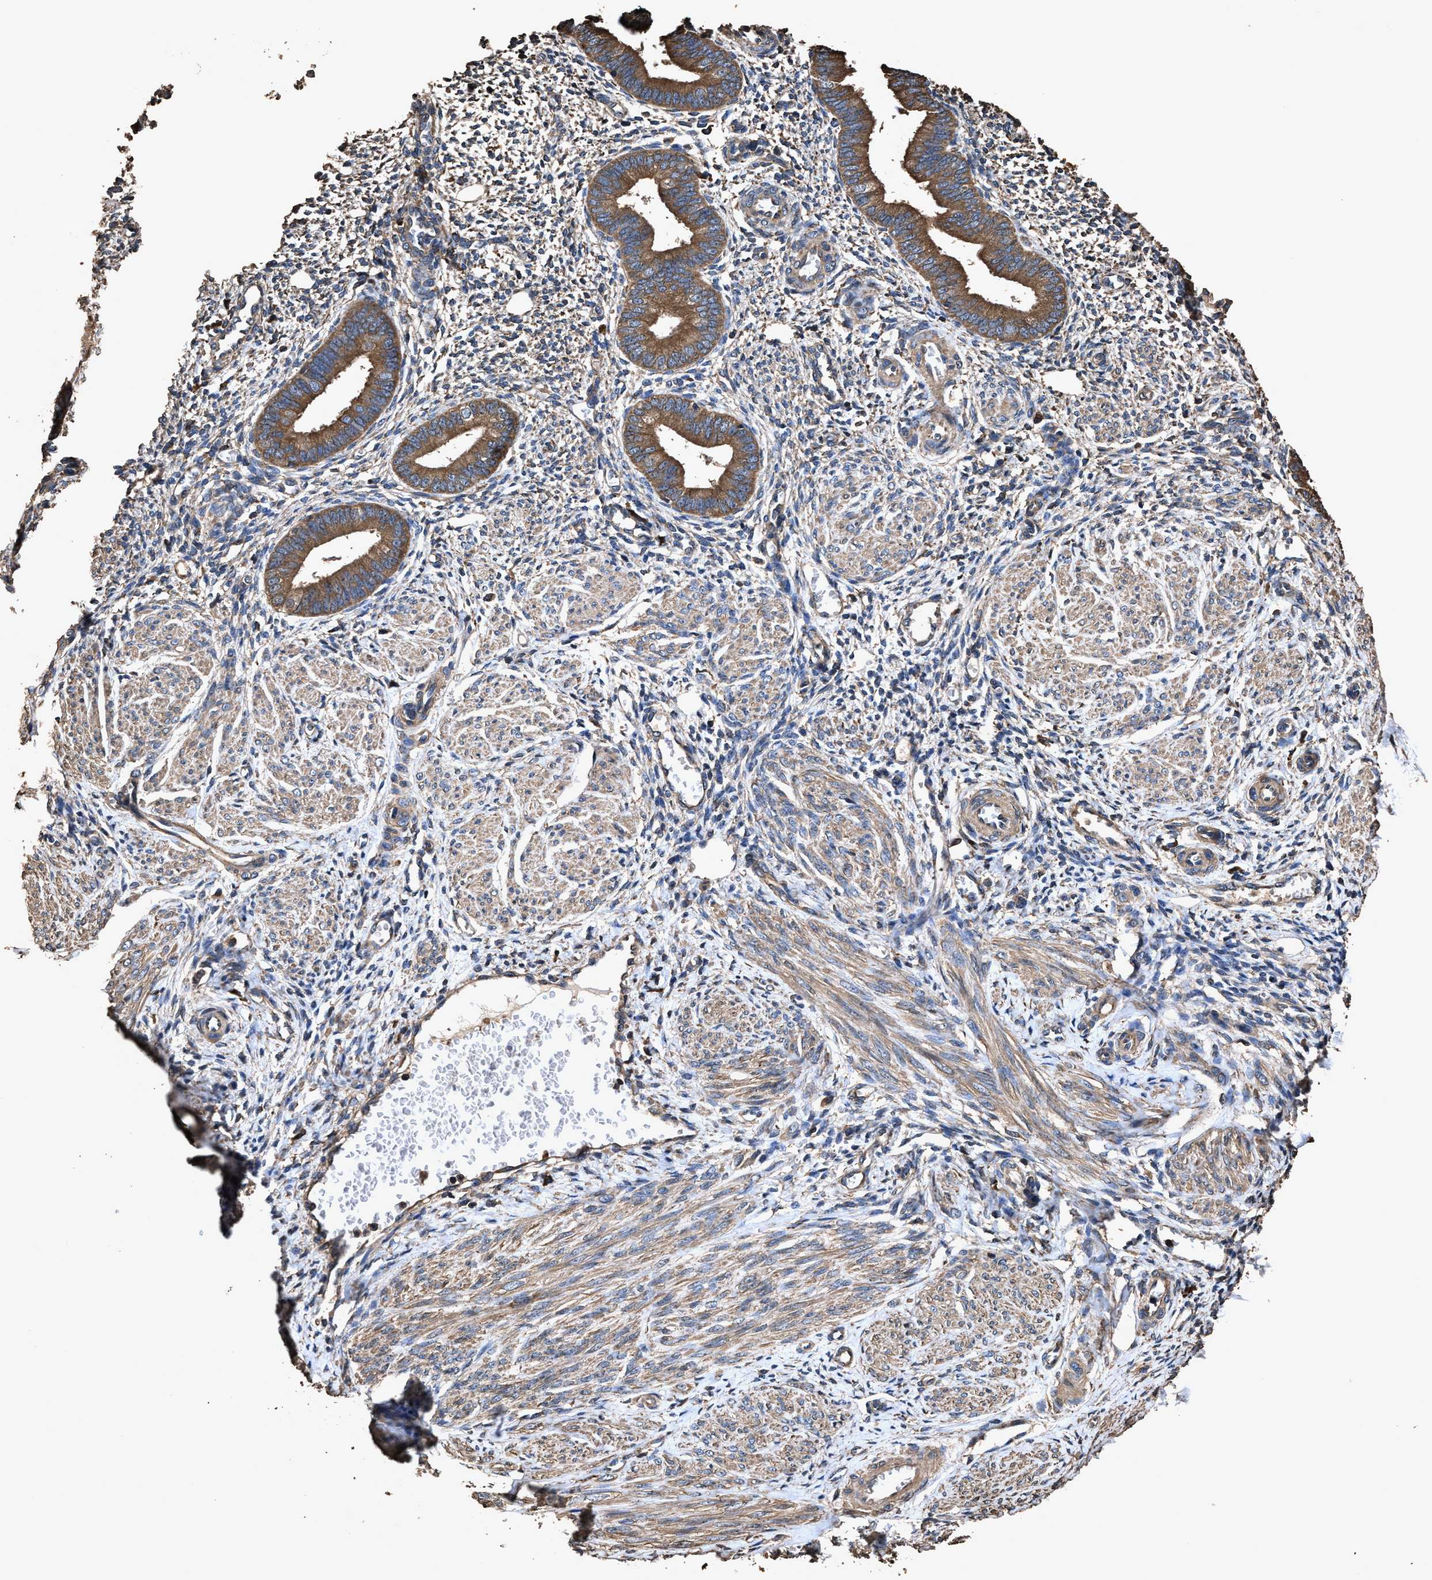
{"staining": {"intensity": "weak", "quantity": "25%-75%", "location": "cytoplasmic/membranous"}, "tissue": "endometrium", "cell_type": "Cells in endometrial stroma", "image_type": "normal", "snomed": [{"axis": "morphology", "description": "Normal tissue, NOS"}, {"axis": "topography", "description": "Endometrium"}], "caption": "Immunohistochemistry of benign human endometrium reveals low levels of weak cytoplasmic/membranous expression in approximately 25%-75% of cells in endometrial stroma. The protein of interest is stained brown, and the nuclei are stained in blue (DAB IHC with brightfield microscopy, high magnification).", "gene": "ZMYND19", "patient": {"sex": "female", "age": 46}}